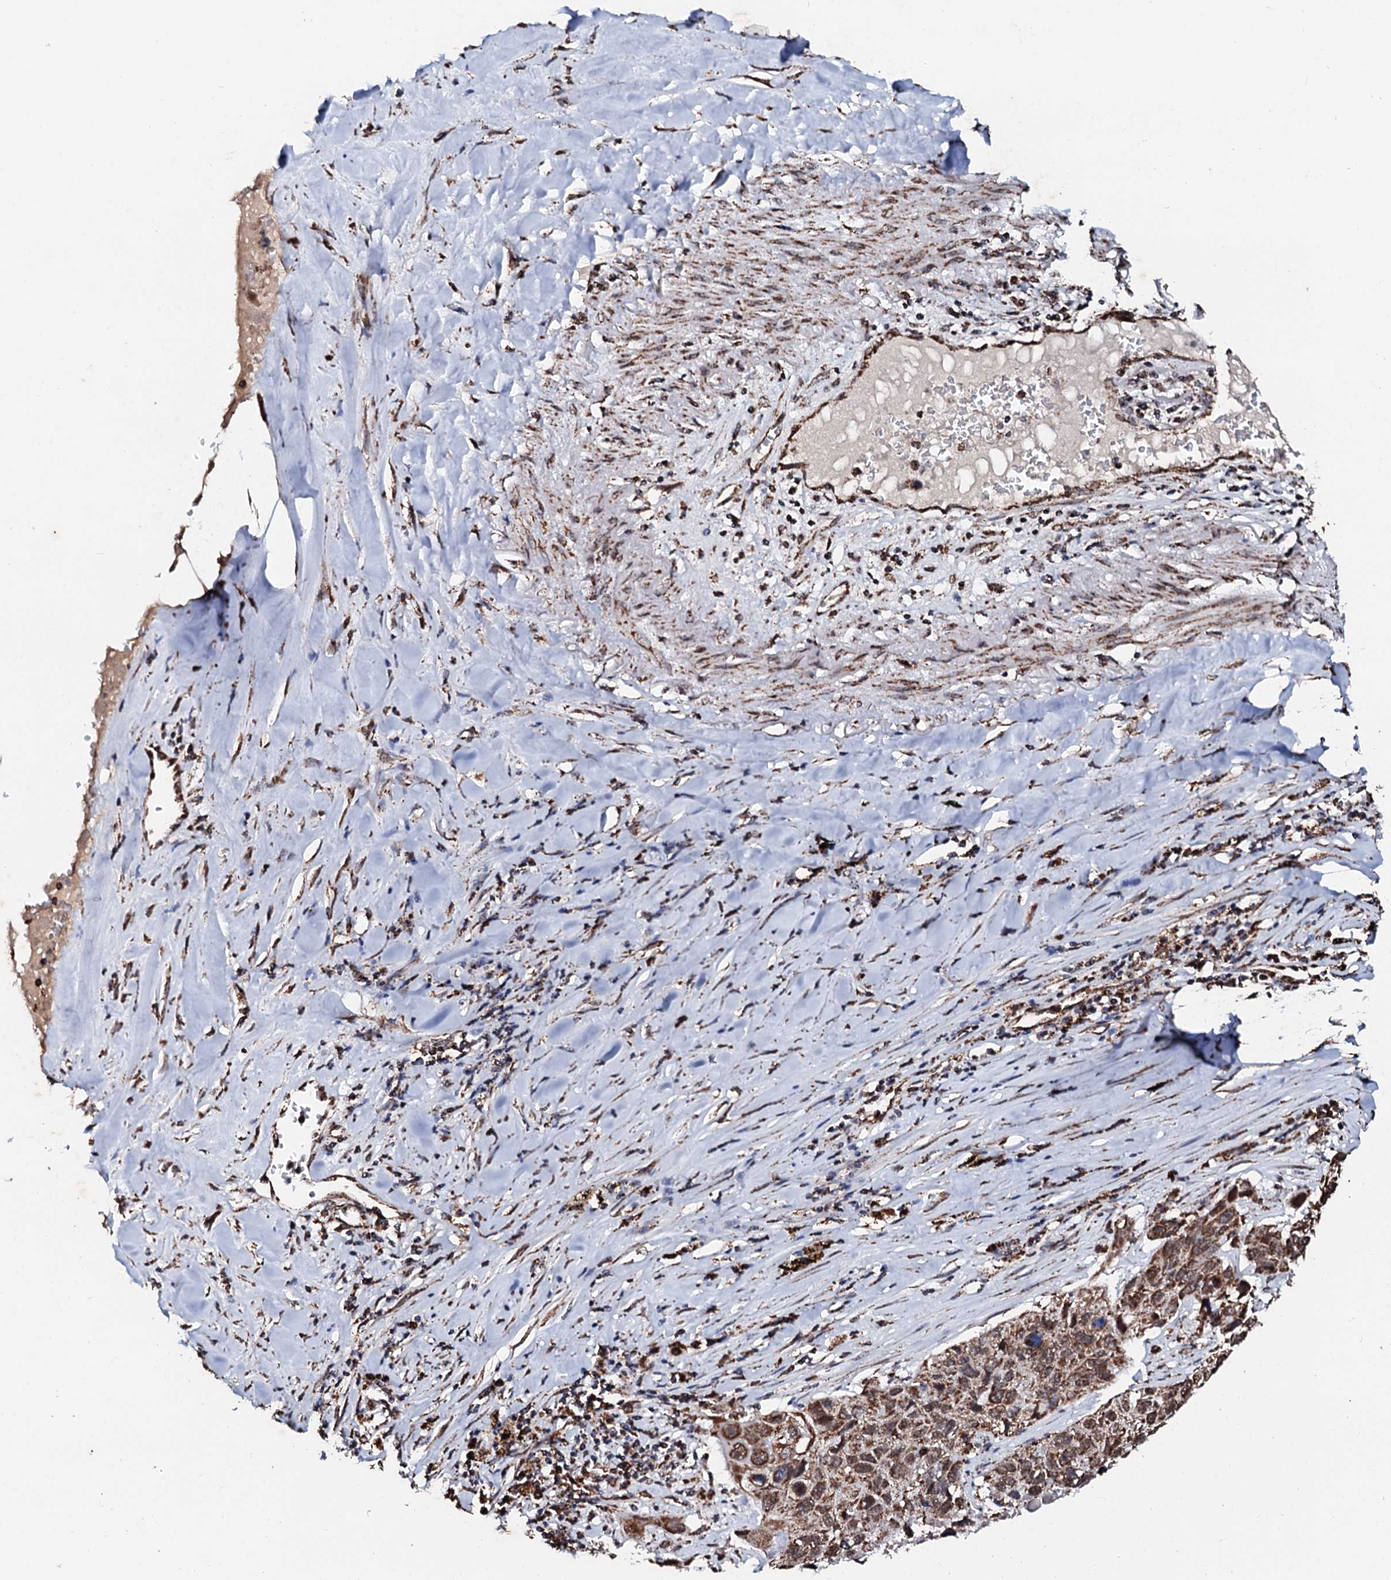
{"staining": {"intensity": "moderate", "quantity": ">75%", "location": "cytoplasmic/membranous"}, "tissue": "lung cancer", "cell_type": "Tumor cells", "image_type": "cancer", "snomed": [{"axis": "morphology", "description": "Squamous cell carcinoma, NOS"}, {"axis": "topography", "description": "Lung"}], "caption": "Squamous cell carcinoma (lung) stained with a protein marker demonstrates moderate staining in tumor cells.", "gene": "SECISBP2L", "patient": {"sex": "male", "age": 61}}